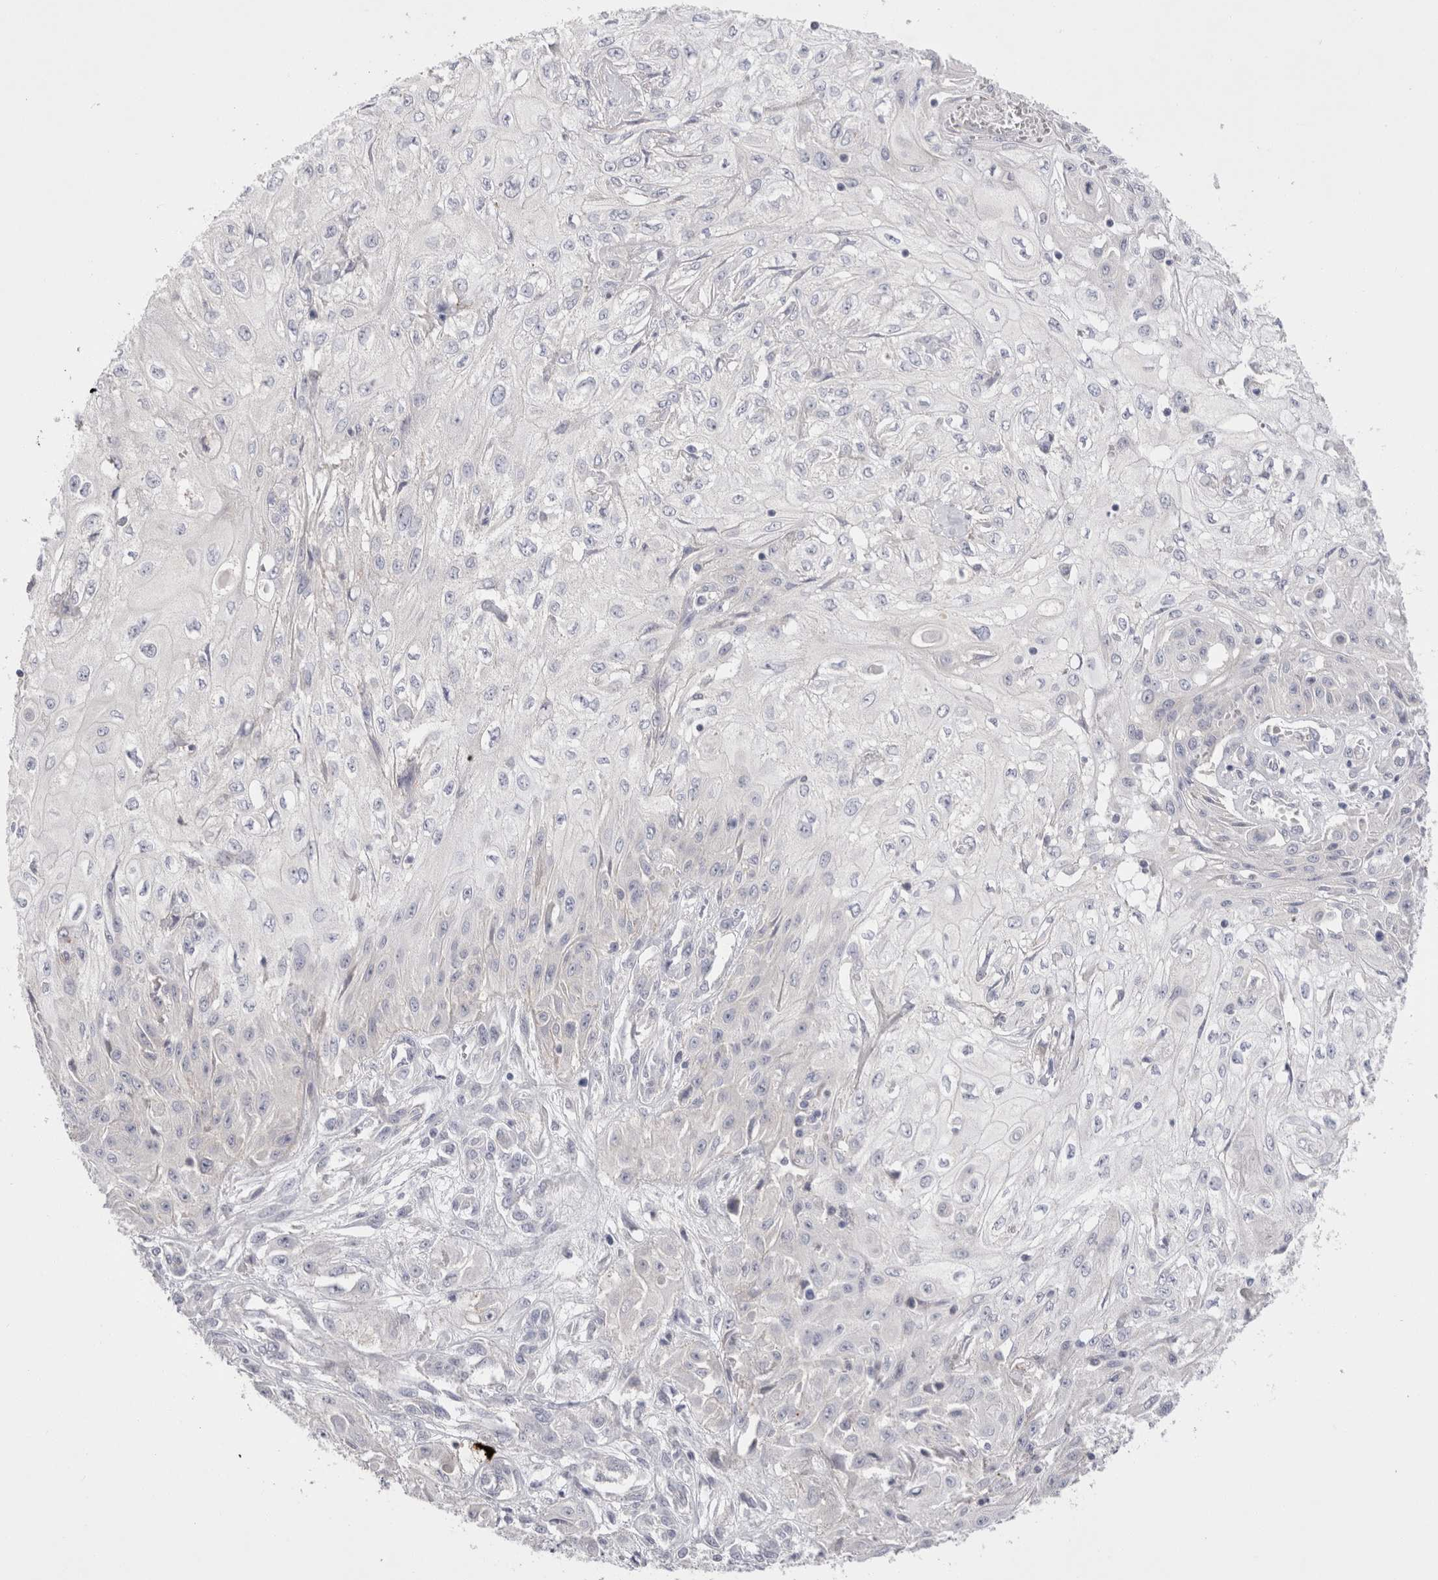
{"staining": {"intensity": "negative", "quantity": "none", "location": "none"}, "tissue": "skin cancer", "cell_type": "Tumor cells", "image_type": "cancer", "snomed": [{"axis": "morphology", "description": "Squamous cell carcinoma, NOS"}, {"axis": "morphology", "description": "Squamous cell carcinoma, metastatic, NOS"}, {"axis": "topography", "description": "Skin"}, {"axis": "topography", "description": "Lymph node"}], "caption": "Immunohistochemistry (IHC) photomicrograph of neoplastic tissue: metastatic squamous cell carcinoma (skin) stained with DAB (3,3'-diaminobenzidine) shows no significant protein expression in tumor cells.", "gene": "SPINK2", "patient": {"sex": "male", "age": 75}}